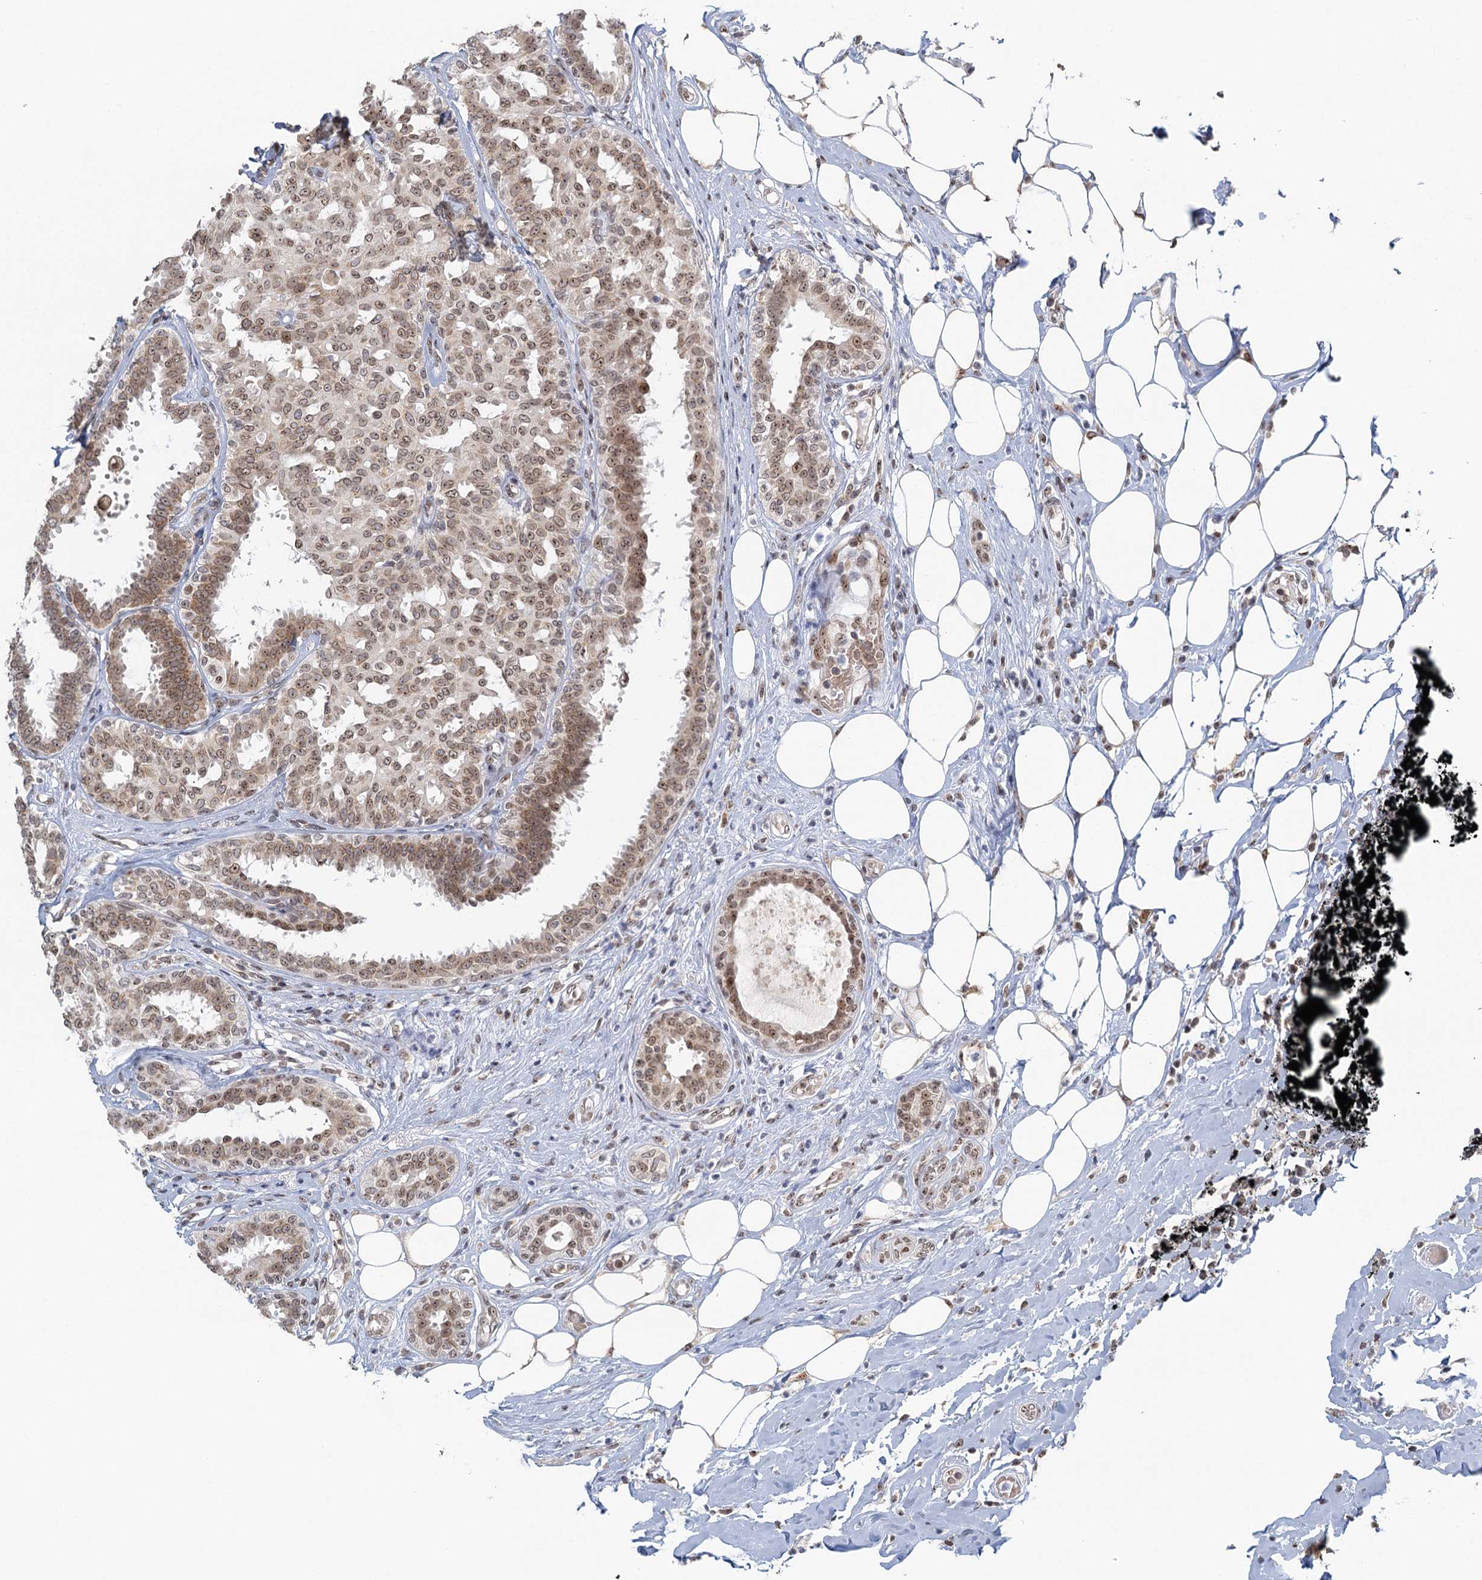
{"staining": {"intensity": "moderate", "quantity": ">75%", "location": "nuclear"}, "tissue": "breast cancer", "cell_type": "Tumor cells", "image_type": "cancer", "snomed": [{"axis": "morphology", "description": "Lobular carcinoma"}, {"axis": "topography", "description": "Breast"}], "caption": "Tumor cells exhibit moderate nuclear expression in about >75% of cells in breast cancer. Immunohistochemistry stains the protein of interest in brown and the nuclei are stained blue.", "gene": "TREX1", "patient": {"sex": "female", "age": 51}}